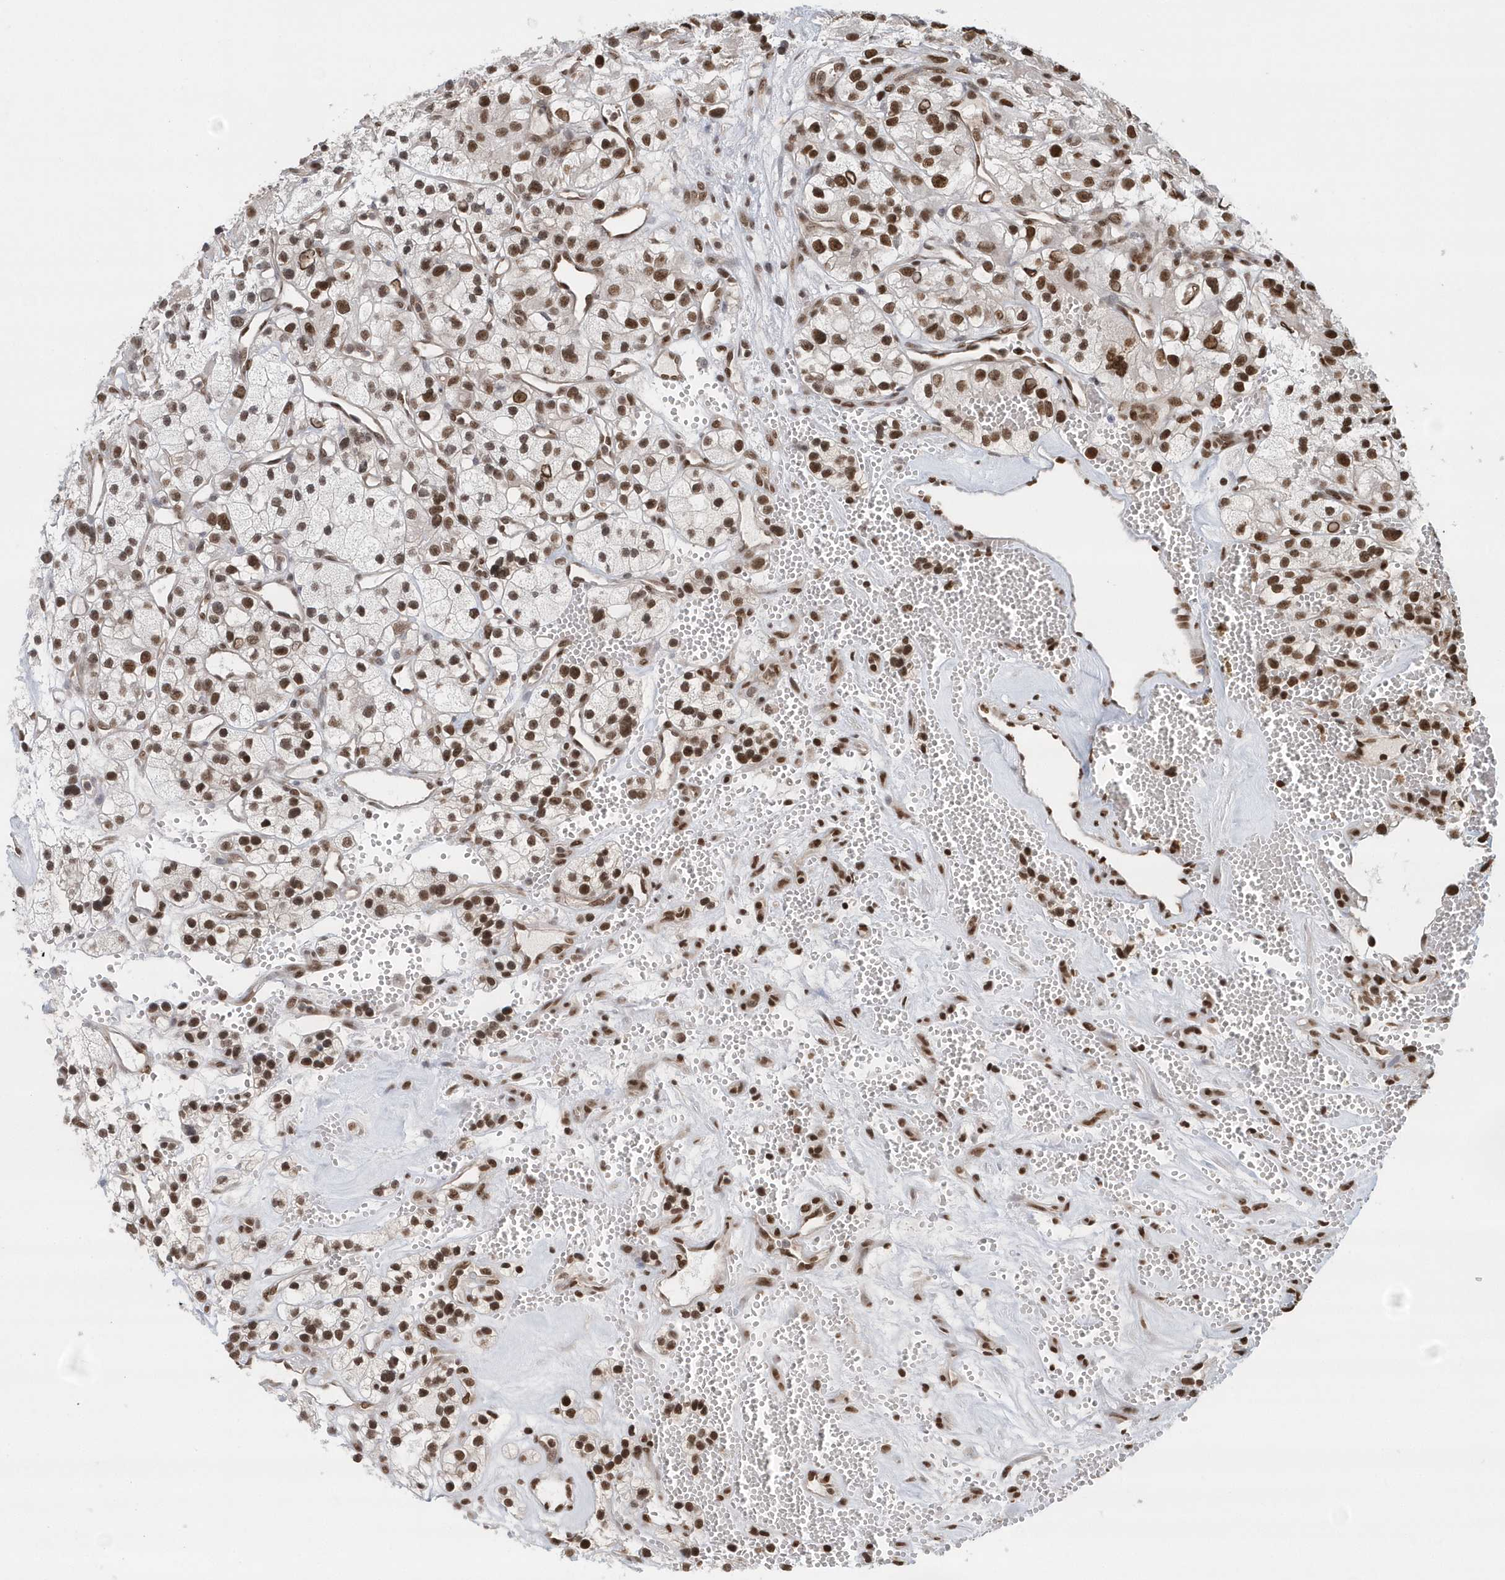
{"staining": {"intensity": "strong", "quantity": ">75%", "location": "nuclear"}, "tissue": "renal cancer", "cell_type": "Tumor cells", "image_type": "cancer", "snomed": [{"axis": "morphology", "description": "Adenocarcinoma, NOS"}, {"axis": "topography", "description": "Kidney"}], "caption": "Immunohistochemical staining of human renal cancer (adenocarcinoma) demonstrates high levels of strong nuclear staining in about >75% of tumor cells.", "gene": "SUMO2", "patient": {"sex": "female", "age": 57}}